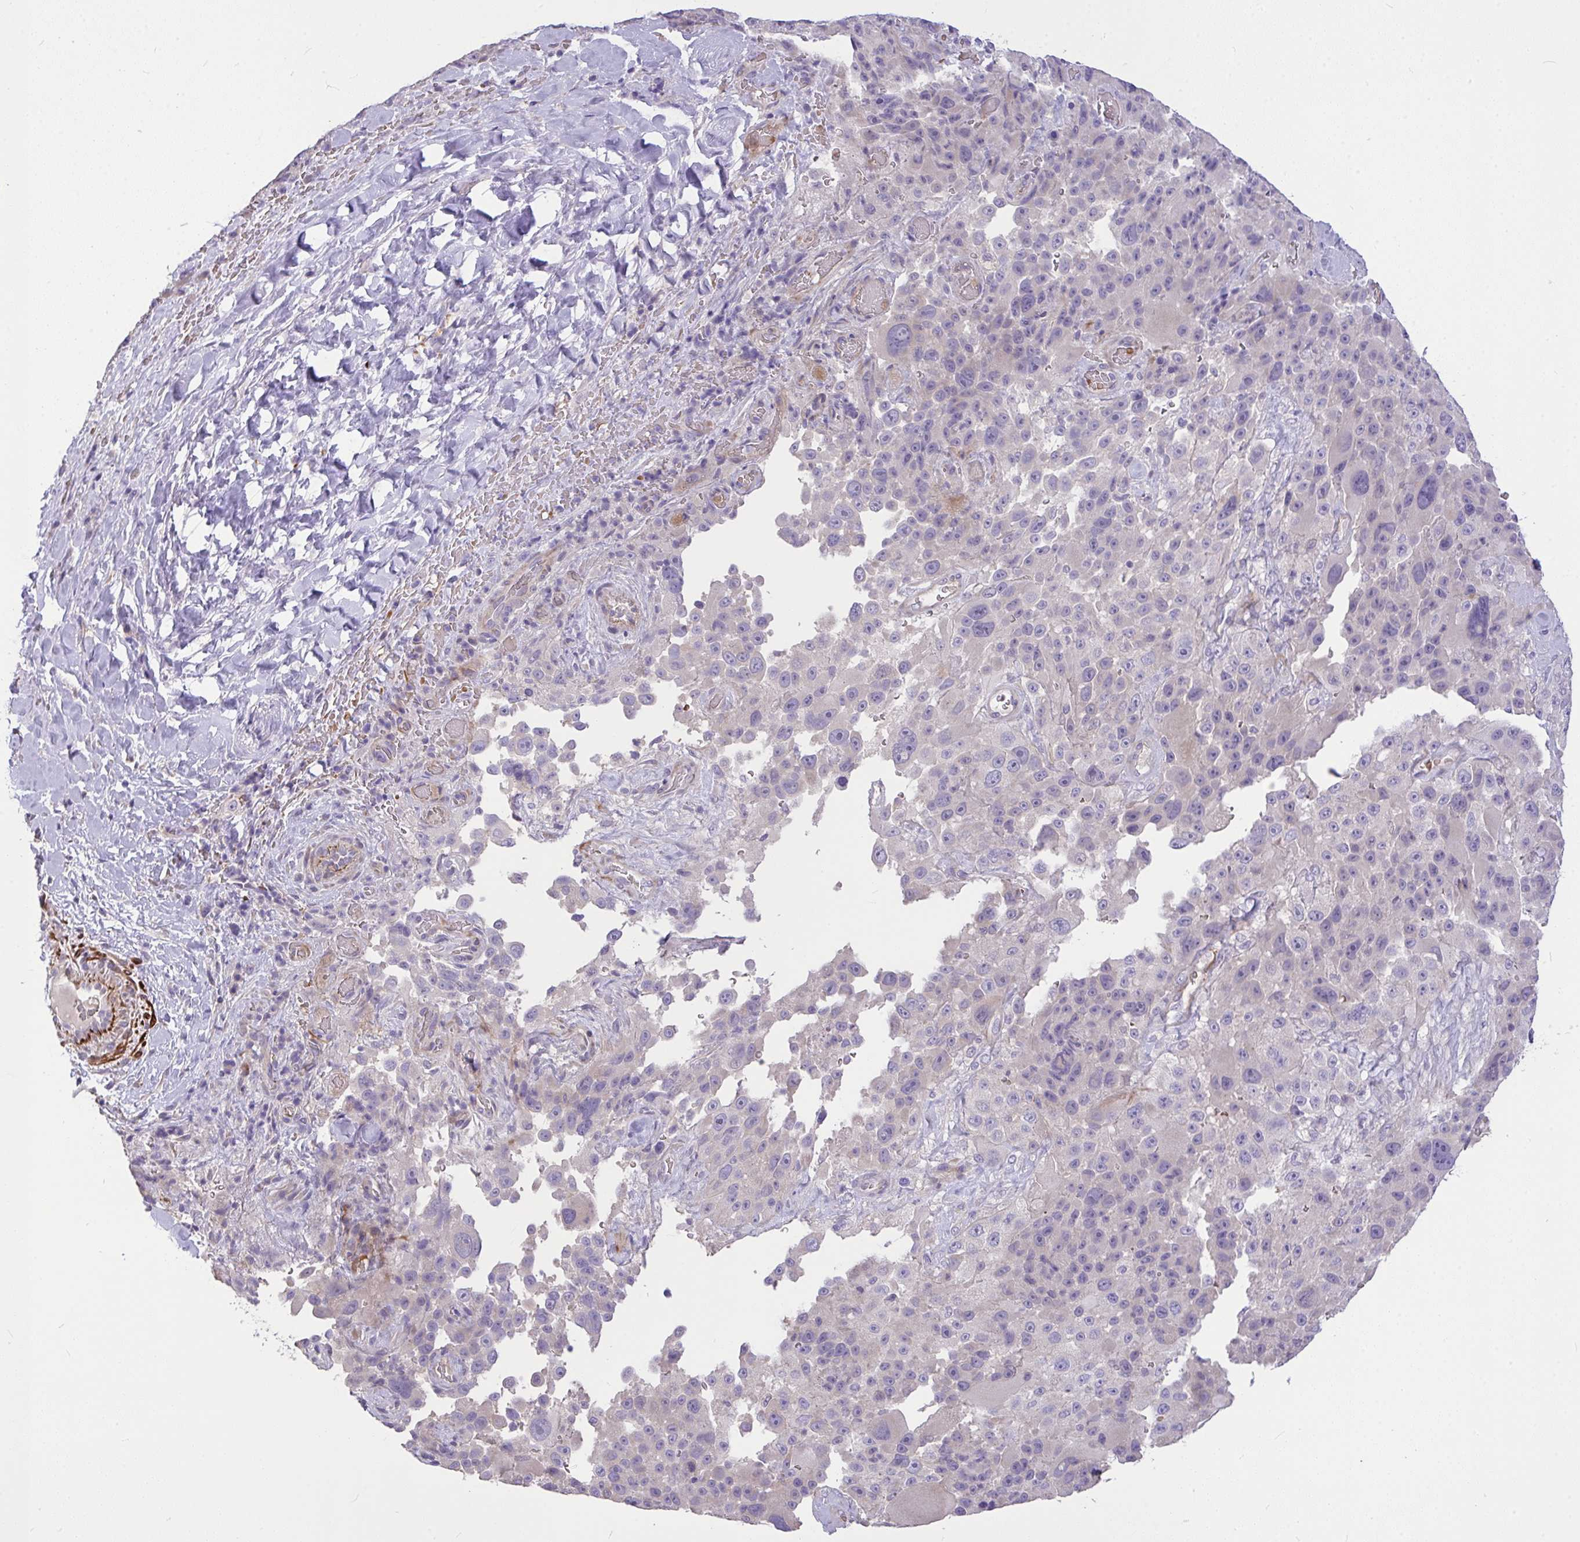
{"staining": {"intensity": "negative", "quantity": "none", "location": "none"}, "tissue": "melanoma", "cell_type": "Tumor cells", "image_type": "cancer", "snomed": [{"axis": "morphology", "description": "Malignant melanoma, Metastatic site"}, {"axis": "topography", "description": "Lymph node"}], "caption": "This is a photomicrograph of IHC staining of melanoma, which shows no expression in tumor cells.", "gene": "MOCS1", "patient": {"sex": "male", "age": 62}}